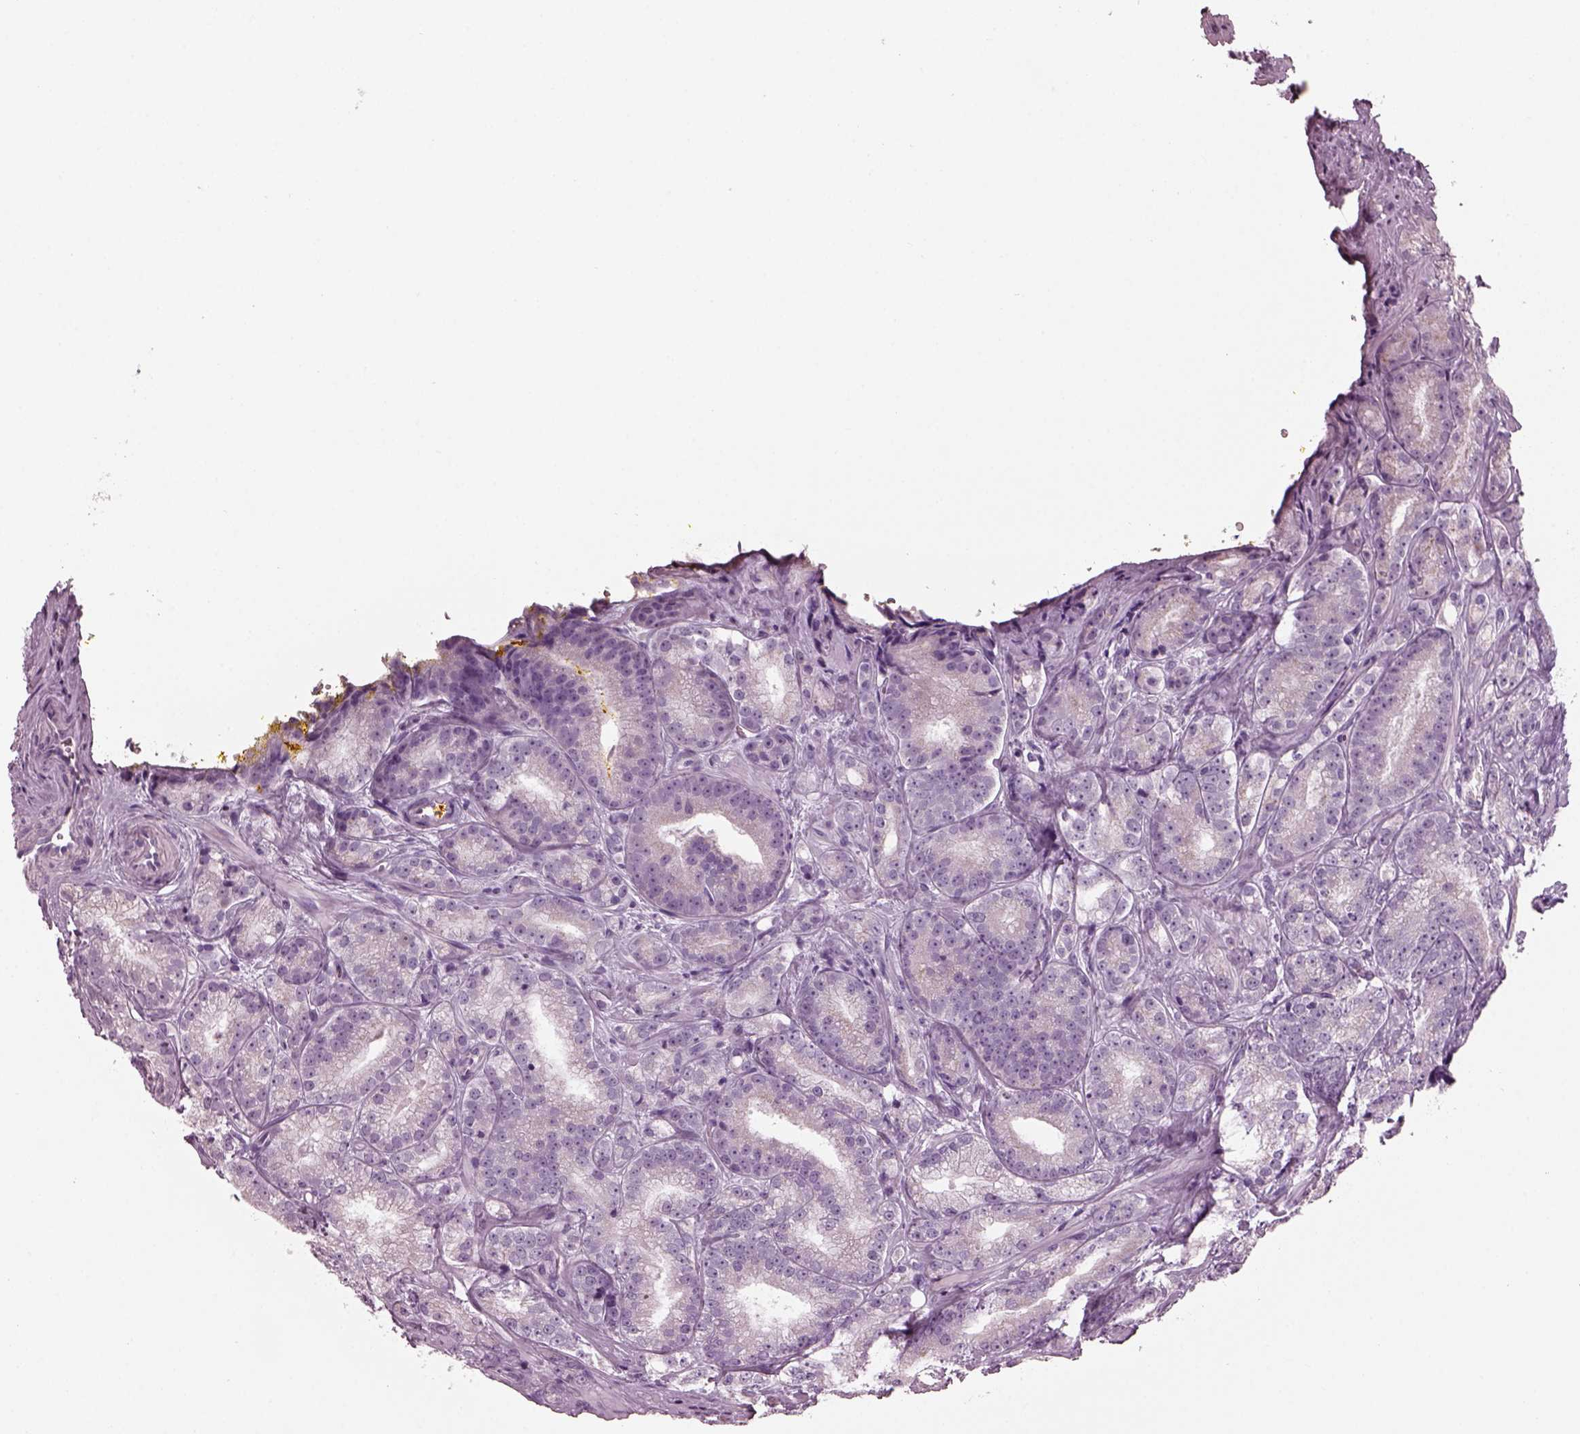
{"staining": {"intensity": "negative", "quantity": "none", "location": "none"}, "tissue": "prostate cancer", "cell_type": "Tumor cells", "image_type": "cancer", "snomed": [{"axis": "morphology", "description": "Adenocarcinoma, NOS"}, {"axis": "topography", "description": "Prostate"}], "caption": "Tumor cells show no significant positivity in prostate cancer (adenocarcinoma).", "gene": "PRR9", "patient": {"sex": "male", "age": 63}}